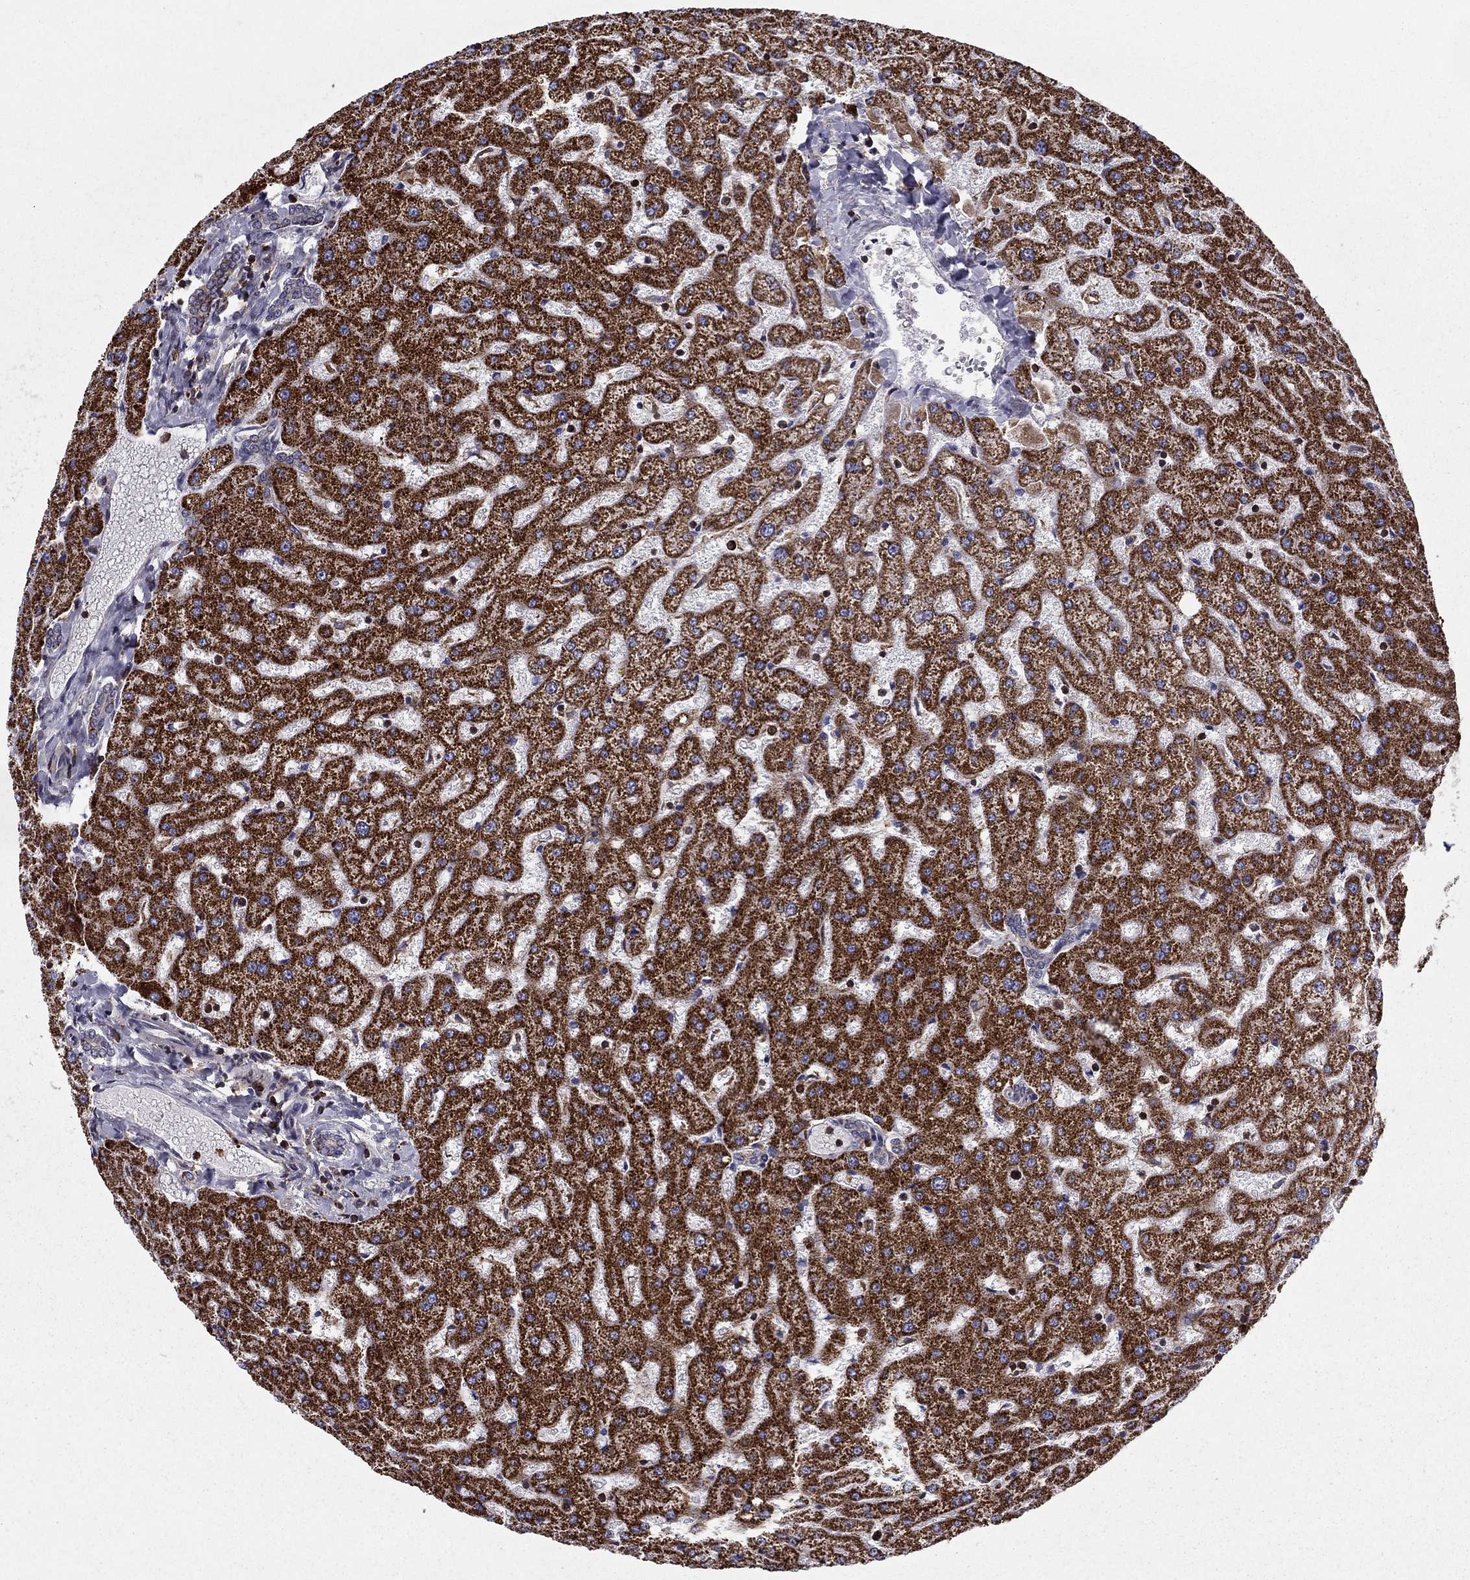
{"staining": {"intensity": "weak", "quantity": "<25%", "location": "cytoplasmic/membranous"}, "tissue": "liver", "cell_type": "Cholangiocytes", "image_type": "normal", "snomed": [{"axis": "morphology", "description": "Normal tissue, NOS"}, {"axis": "topography", "description": "Liver"}], "caption": "Protein analysis of unremarkable liver displays no significant staining in cholangiocytes.", "gene": "ALG6", "patient": {"sex": "female", "age": 50}}